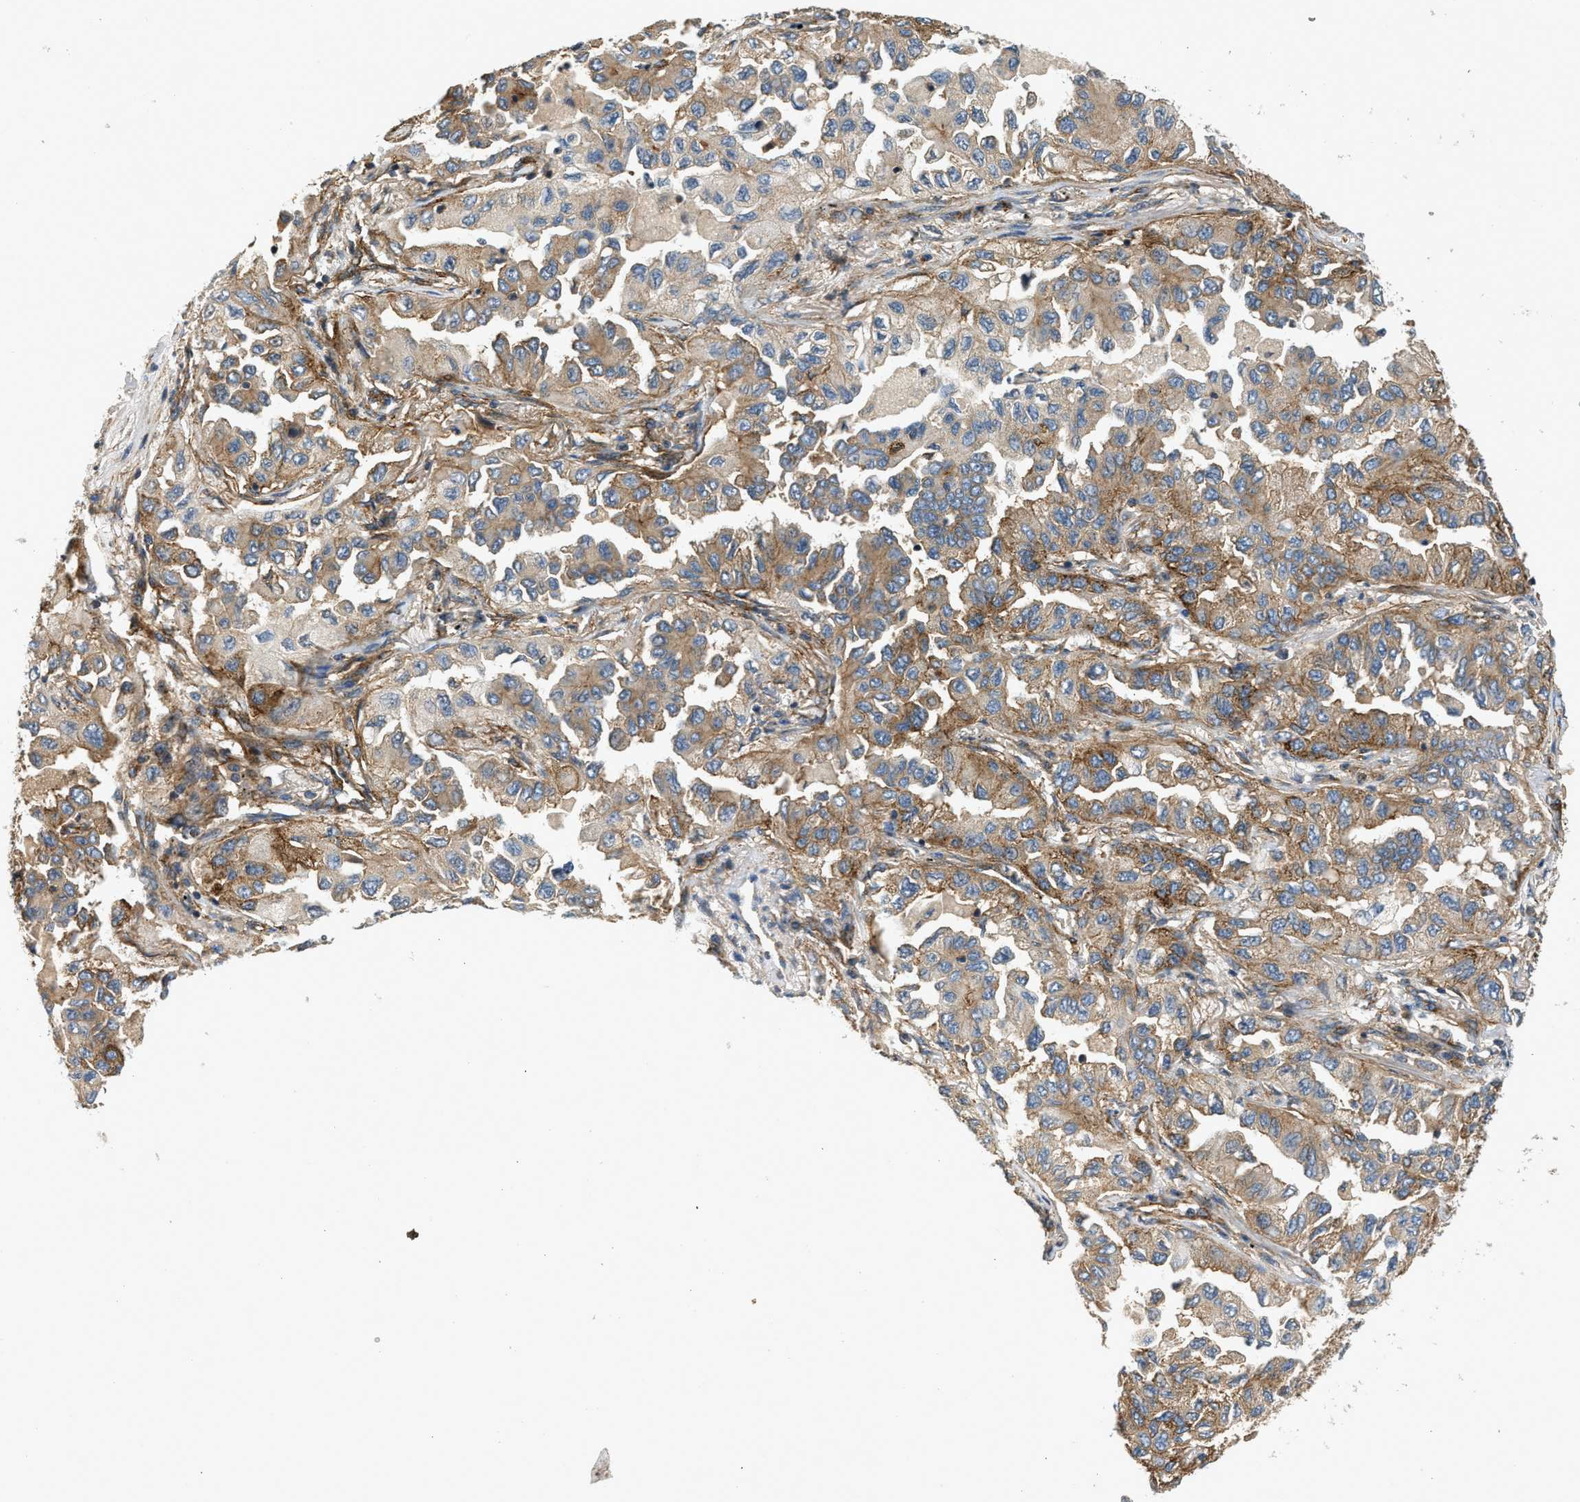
{"staining": {"intensity": "moderate", "quantity": ">75%", "location": "cytoplasmic/membranous"}, "tissue": "lung cancer", "cell_type": "Tumor cells", "image_type": "cancer", "snomed": [{"axis": "morphology", "description": "Adenocarcinoma, NOS"}, {"axis": "topography", "description": "Lung"}], "caption": "About >75% of tumor cells in human lung adenocarcinoma display moderate cytoplasmic/membranous protein expression as visualized by brown immunohistochemical staining.", "gene": "HIP1", "patient": {"sex": "female", "age": 65}}